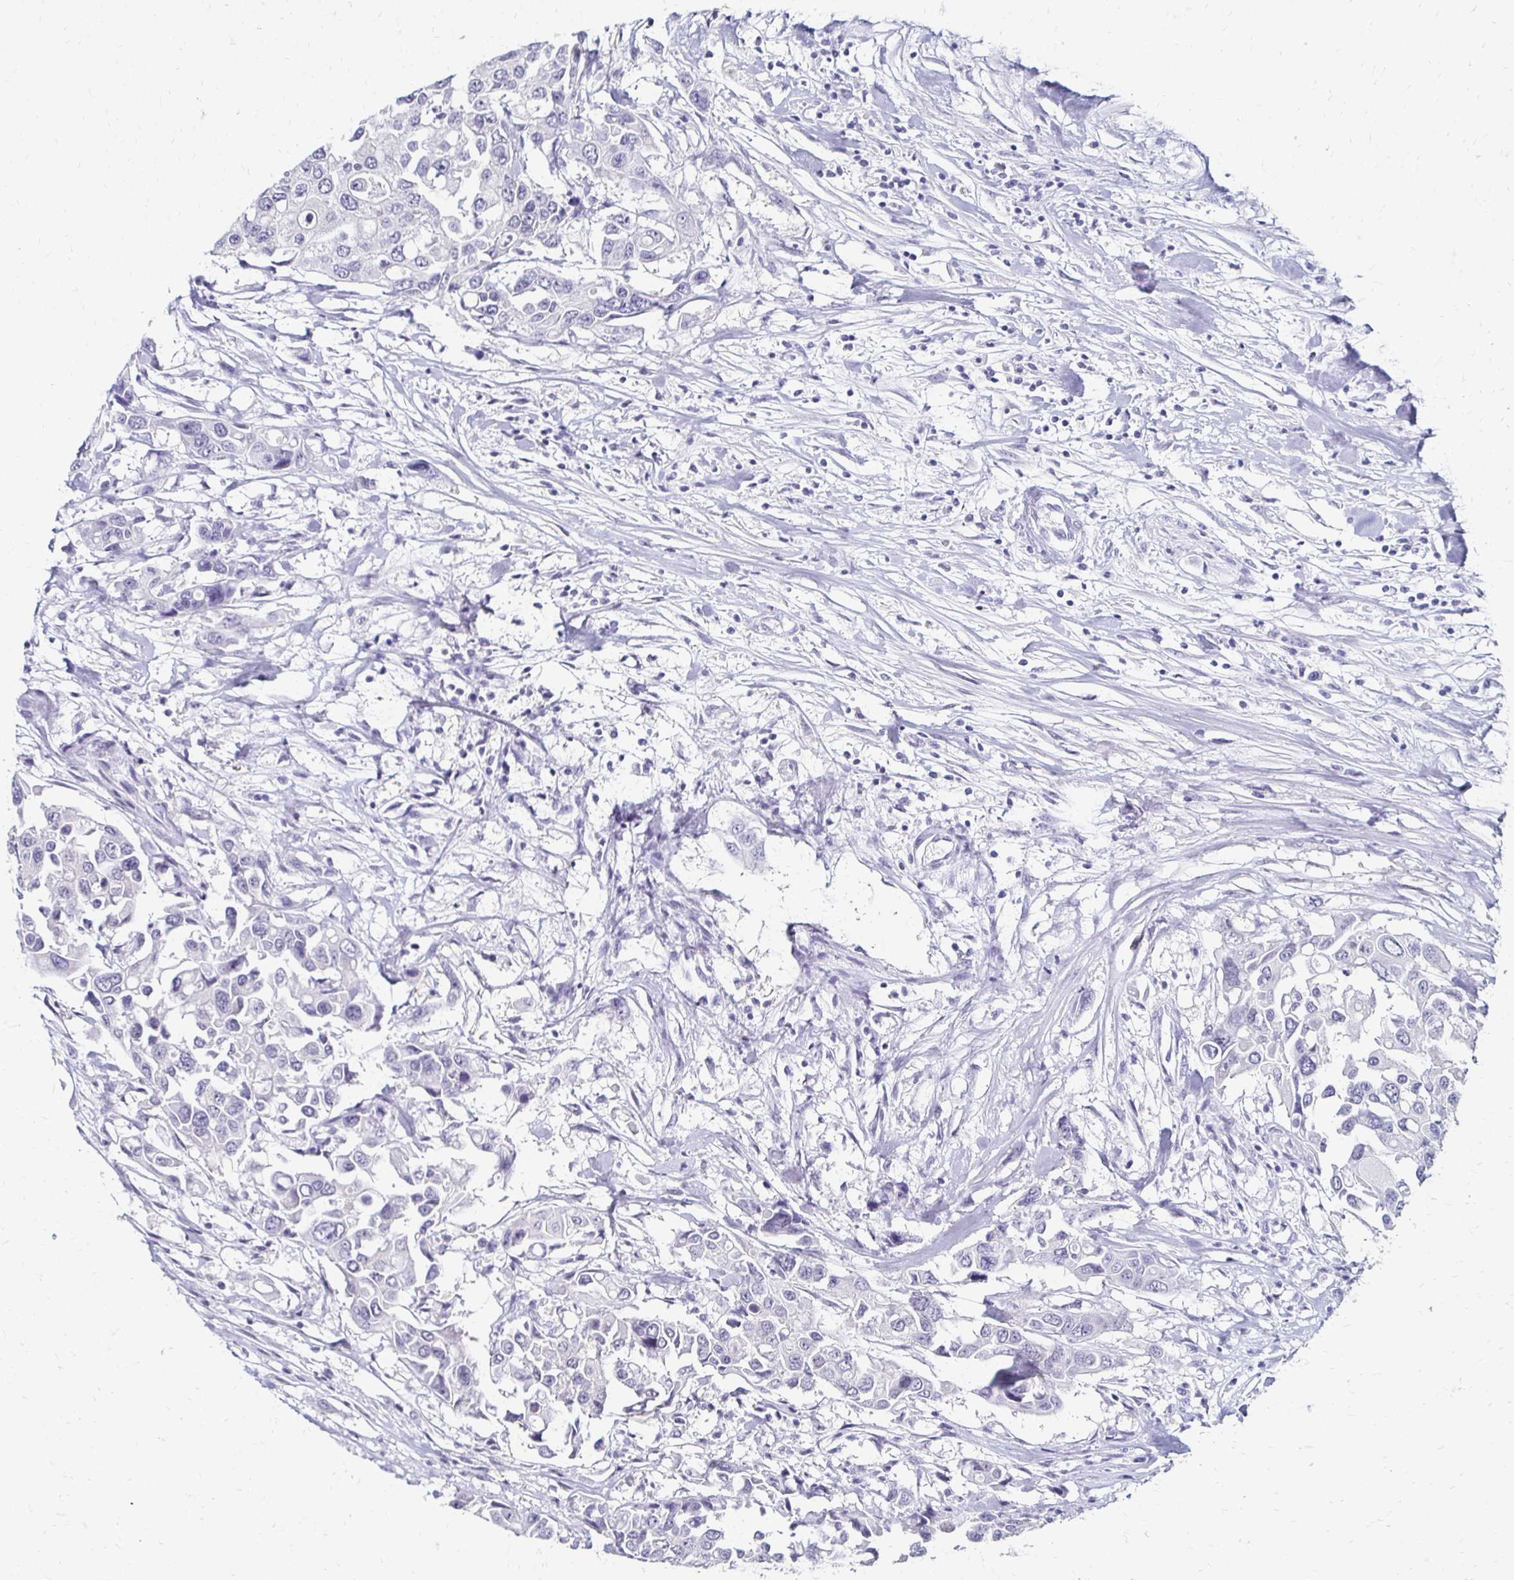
{"staining": {"intensity": "negative", "quantity": "none", "location": "none"}, "tissue": "colorectal cancer", "cell_type": "Tumor cells", "image_type": "cancer", "snomed": [{"axis": "morphology", "description": "Adenocarcinoma, NOS"}, {"axis": "topography", "description": "Colon"}], "caption": "DAB (3,3'-diaminobenzidine) immunohistochemical staining of colorectal adenocarcinoma reveals no significant positivity in tumor cells.", "gene": "TOMM34", "patient": {"sex": "male", "age": 77}}